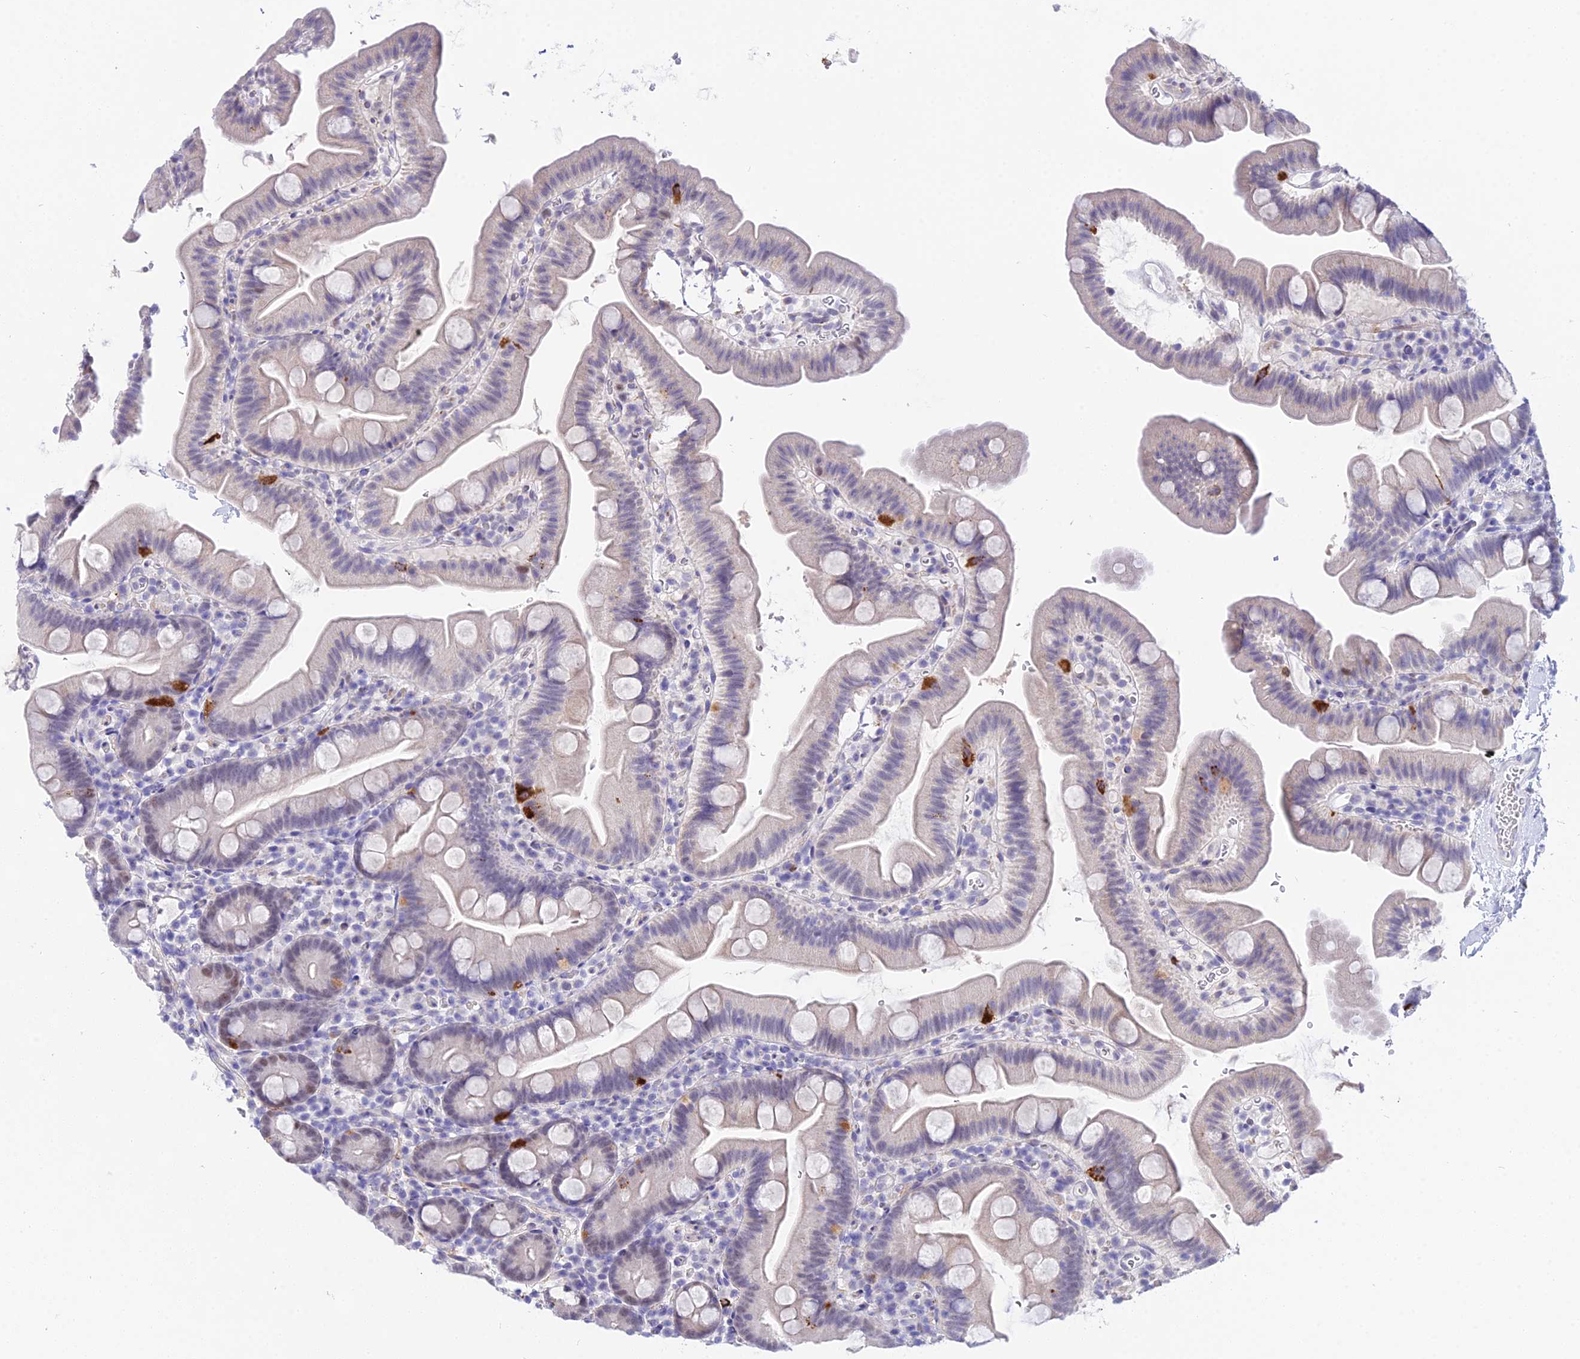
{"staining": {"intensity": "strong", "quantity": "<25%", "location": "cytoplasmic/membranous"}, "tissue": "small intestine", "cell_type": "Glandular cells", "image_type": "normal", "snomed": [{"axis": "morphology", "description": "Normal tissue, NOS"}, {"axis": "topography", "description": "Small intestine"}], "caption": "An image of small intestine stained for a protein displays strong cytoplasmic/membranous brown staining in glandular cells. The protein of interest is shown in brown color, while the nuclei are stained blue.", "gene": "DEFB107A", "patient": {"sex": "female", "age": 68}}